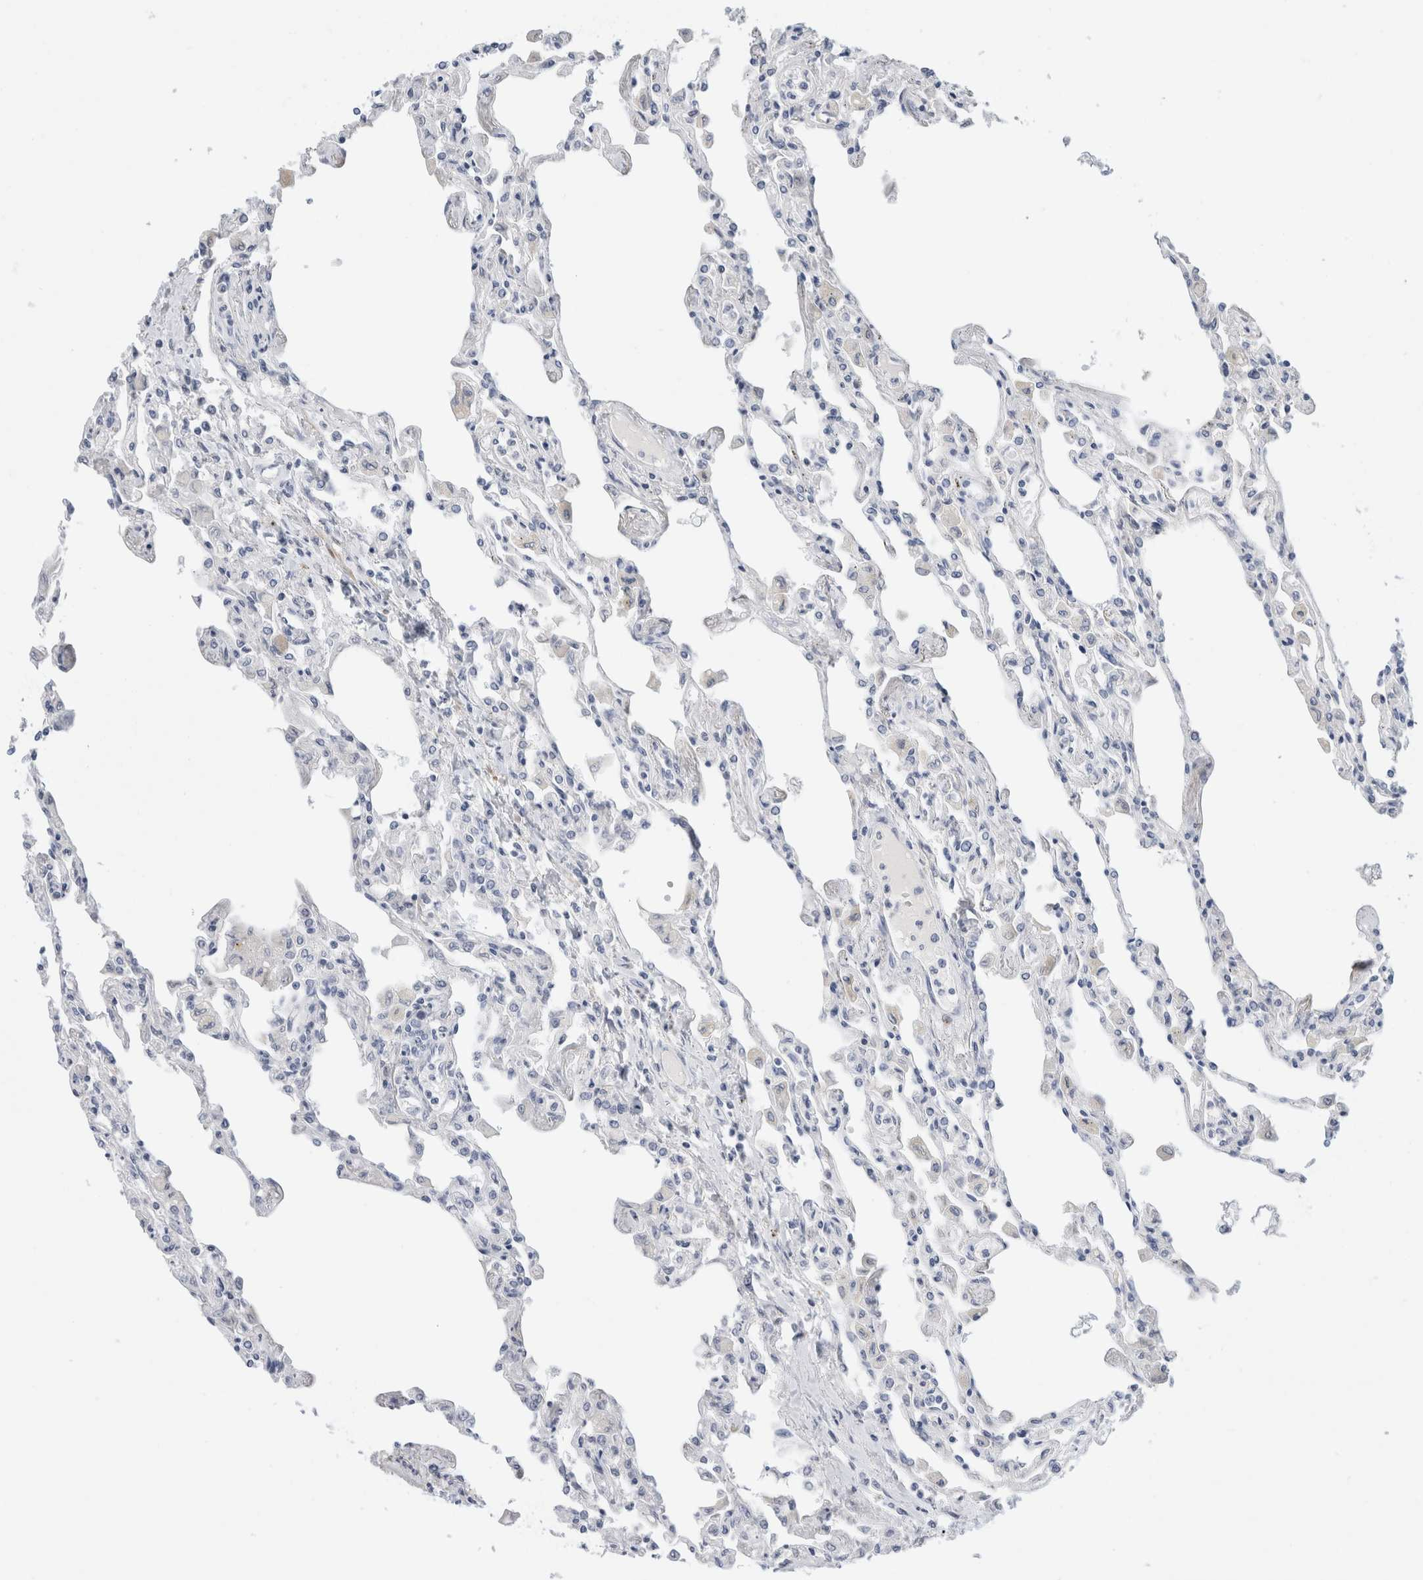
{"staining": {"intensity": "negative", "quantity": "none", "location": "none"}, "tissue": "lung", "cell_type": "Alveolar cells", "image_type": "normal", "snomed": [{"axis": "morphology", "description": "Normal tissue, NOS"}, {"axis": "topography", "description": "Bronchus"}, {"axis": "topography", "description": "Lung"}], "caption": "Histopathology image shows no protein positivity in alveolar cells of normal lung. The staining was performed using DAB (3,3'-diaminobenzidine) to visualize the protein expression in brown, while the nuclei were stained in blue with hematoxylin (Magnification: 20x).", "gene": "KNL1", "patient": {"sex": "female", "age": 49}}